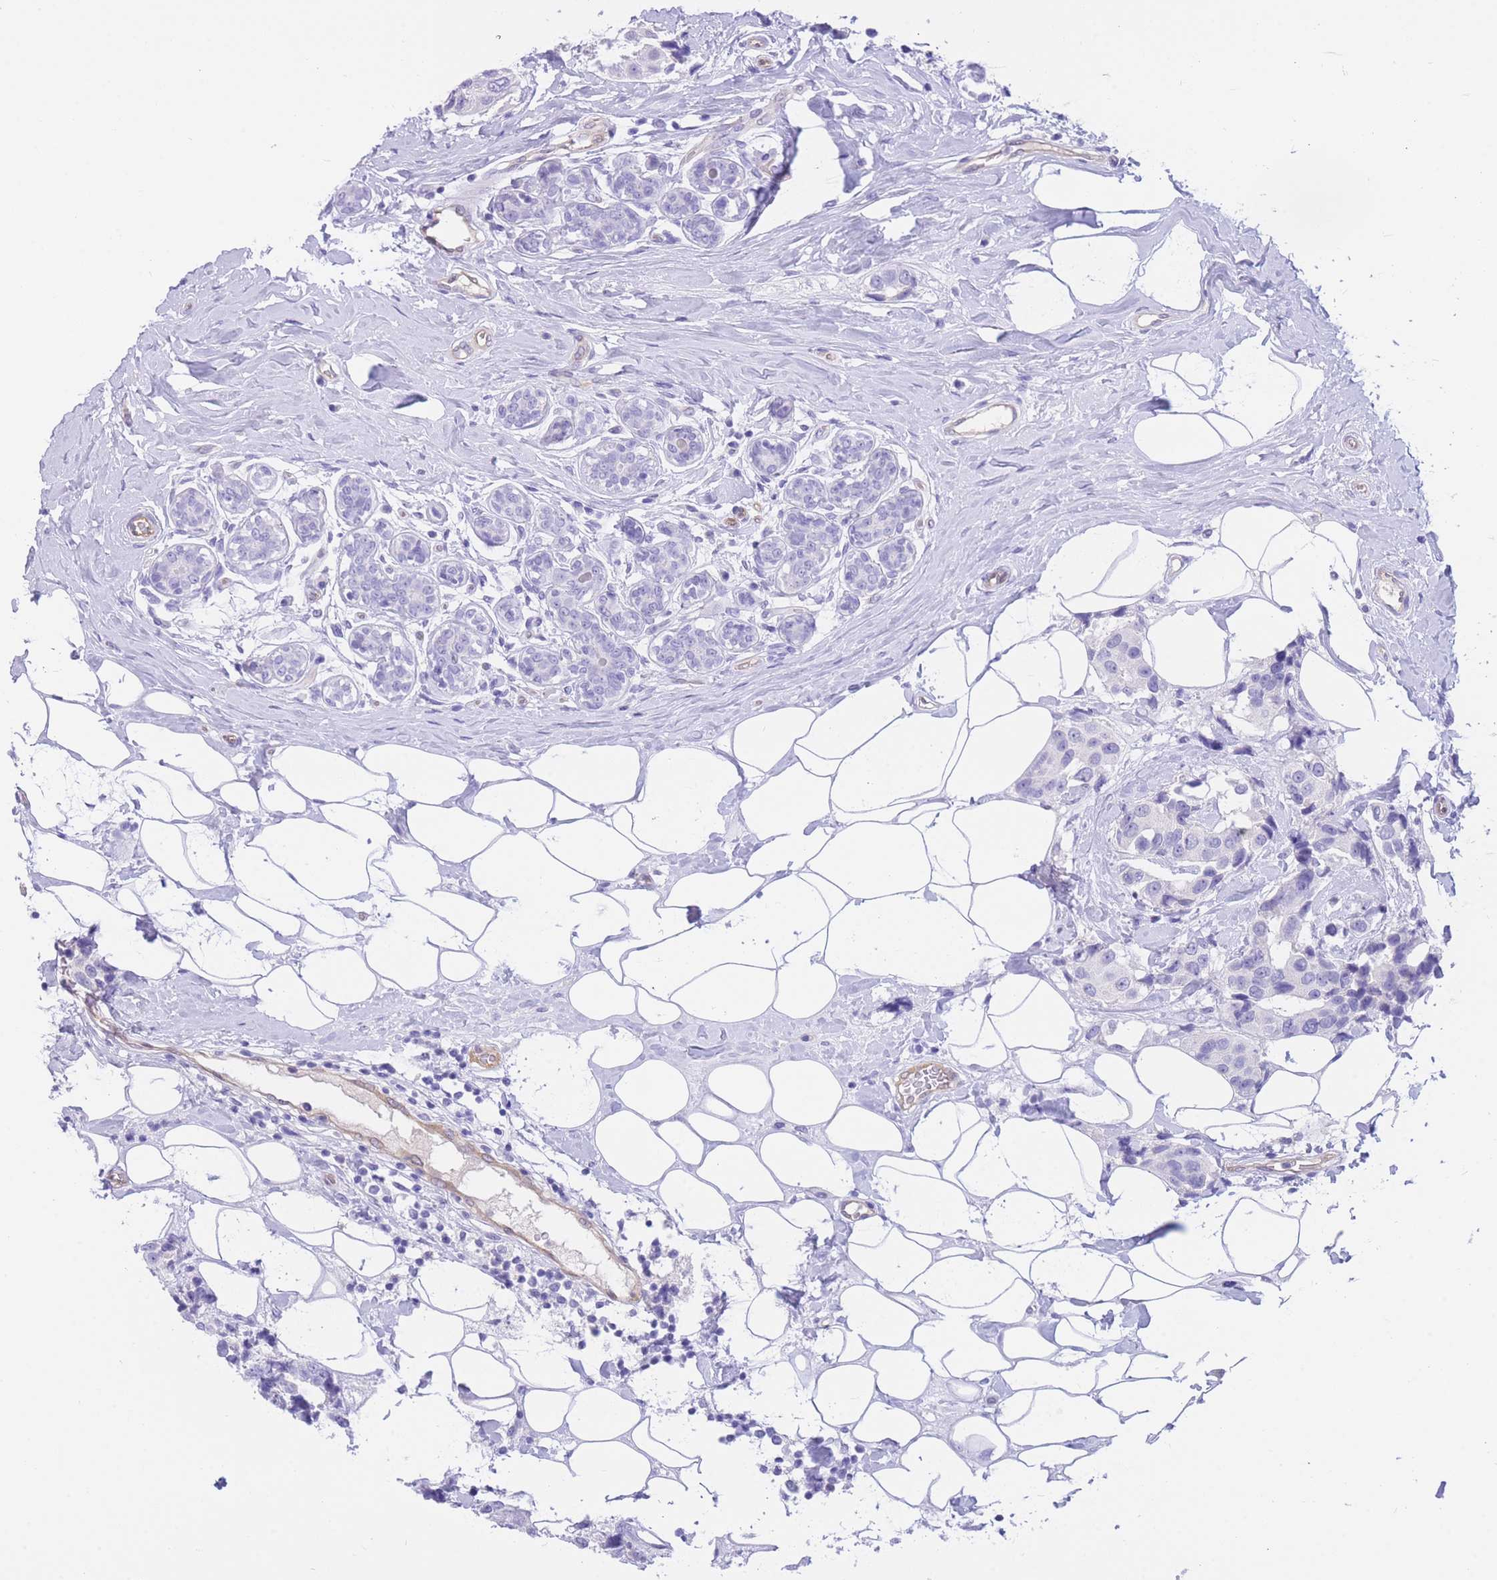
{"staining": {"intensity": "negative", "quantity": "none", "location": "none"}, "tissue": "breast cancer", "cell_type": "Tumor cells", "image_type": "cancer", "snomed": [{"axis": "morphology", "description": "Normal tissue, NOS"}, {"axis": "morphology", "description": "Duct carcinoma"}, {"axis": "topography", "description": "Breast"}], "caption": "The histopathology image exhibits no significant positivity in tumor cells of breast infiltrating ductal carcinoma.", "gene": "SULT1A1", "patient": {"sex": "female", "age": 39}}